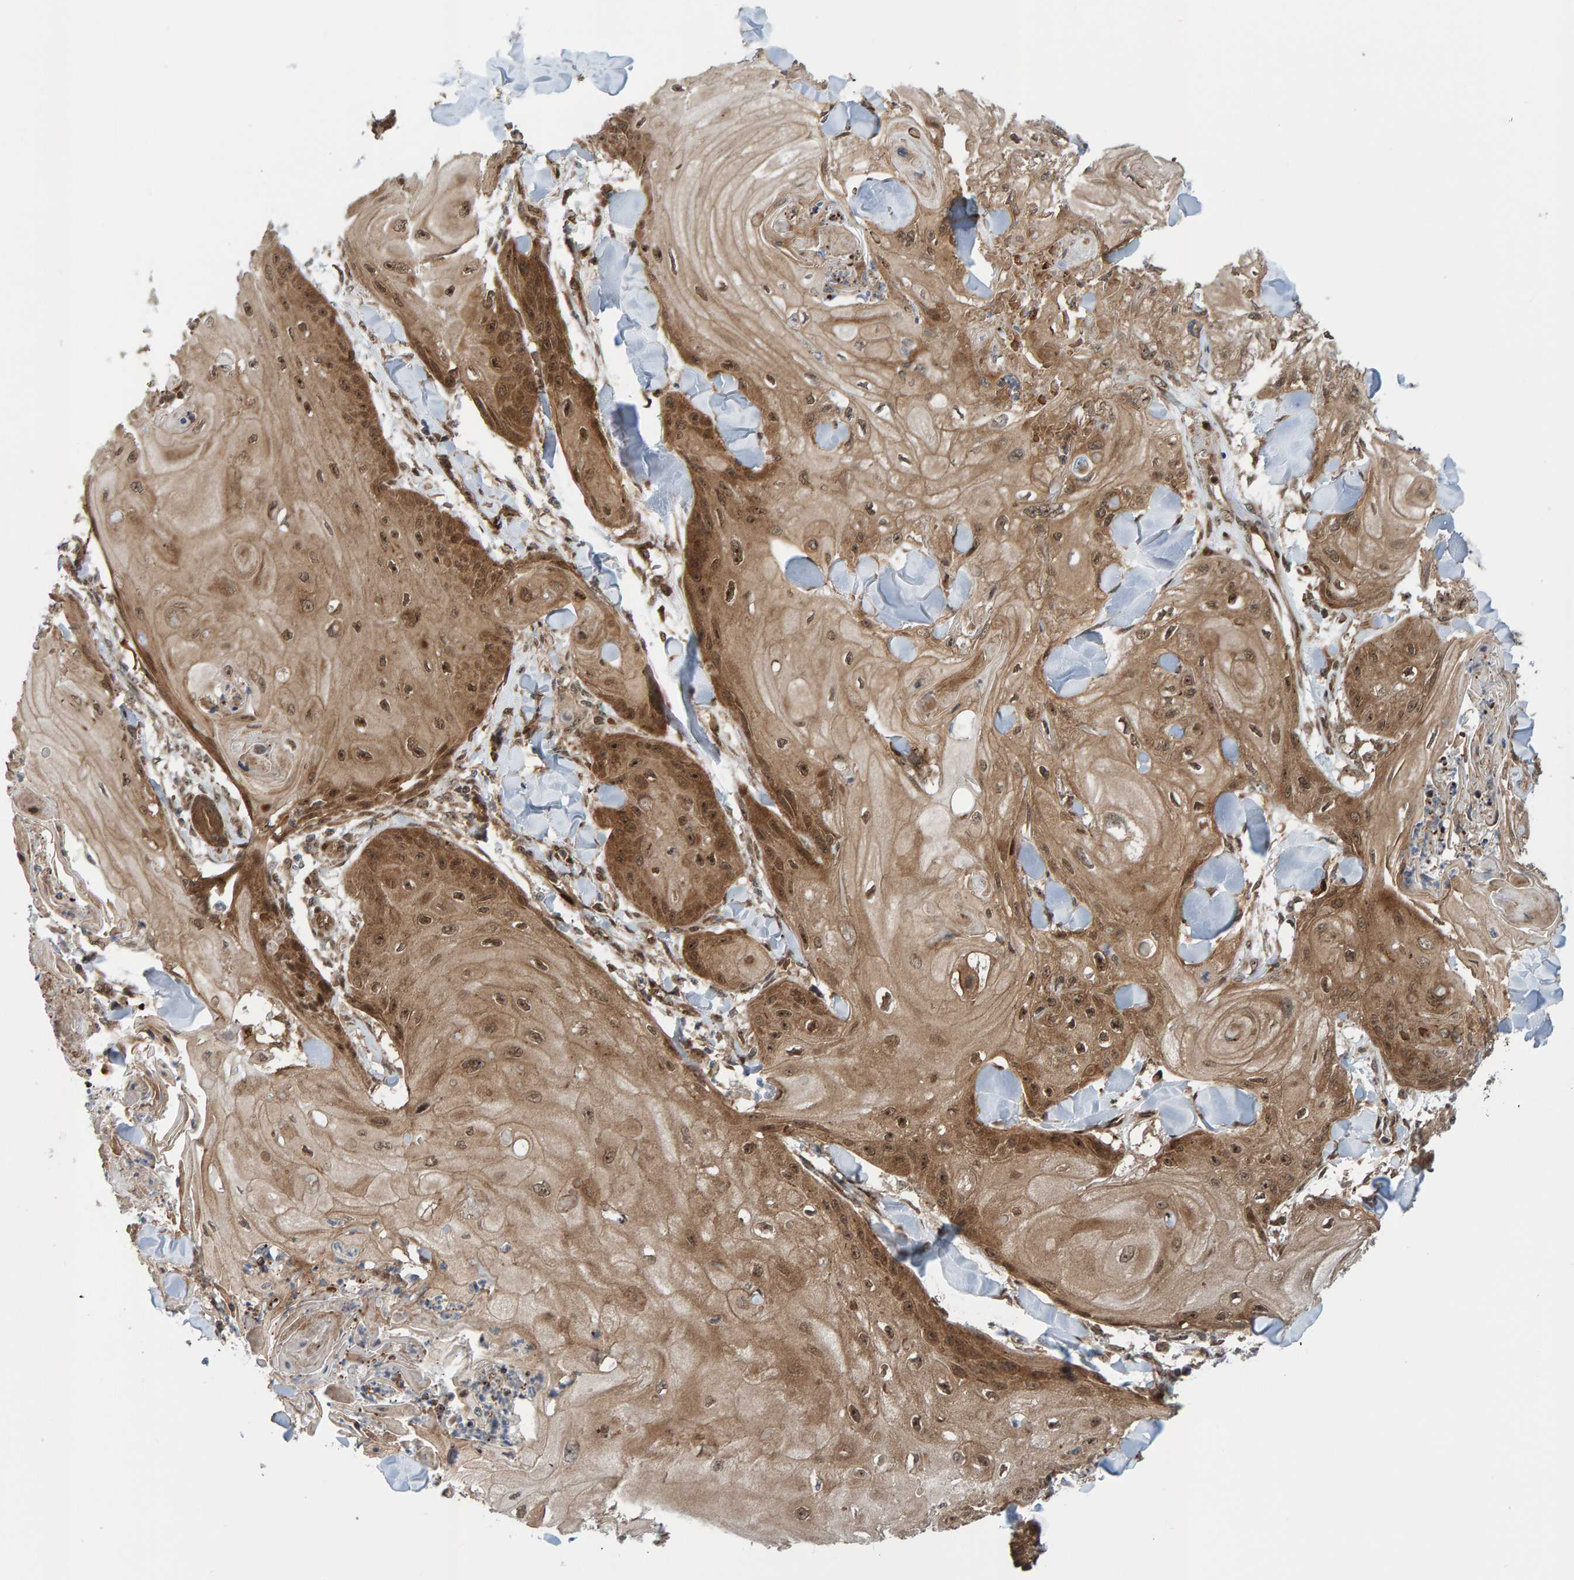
{"staining": {"intensity": "moderate", "quantity": ">75%", "location": "cytoplasmic/membranous,nuclear"}, "tissue": "skin cancer", "cell_type": "Tumor cells", "image_type": "cancer", "snomed": [{"axis": "morphology", "description": "Squamous cell carcinoma, NOS"}, {"axis": "topography", "description": "Skin"}], "caption": "Immunohistochemical staining of human squamous cell carcinoma (skin) demonstrates moderate cytoplasmic/membranous and nuclear protein staining in about >75% of tumor cells.", "gene": "ZNF366", "patient": {"sex": "male", "age": 74}}